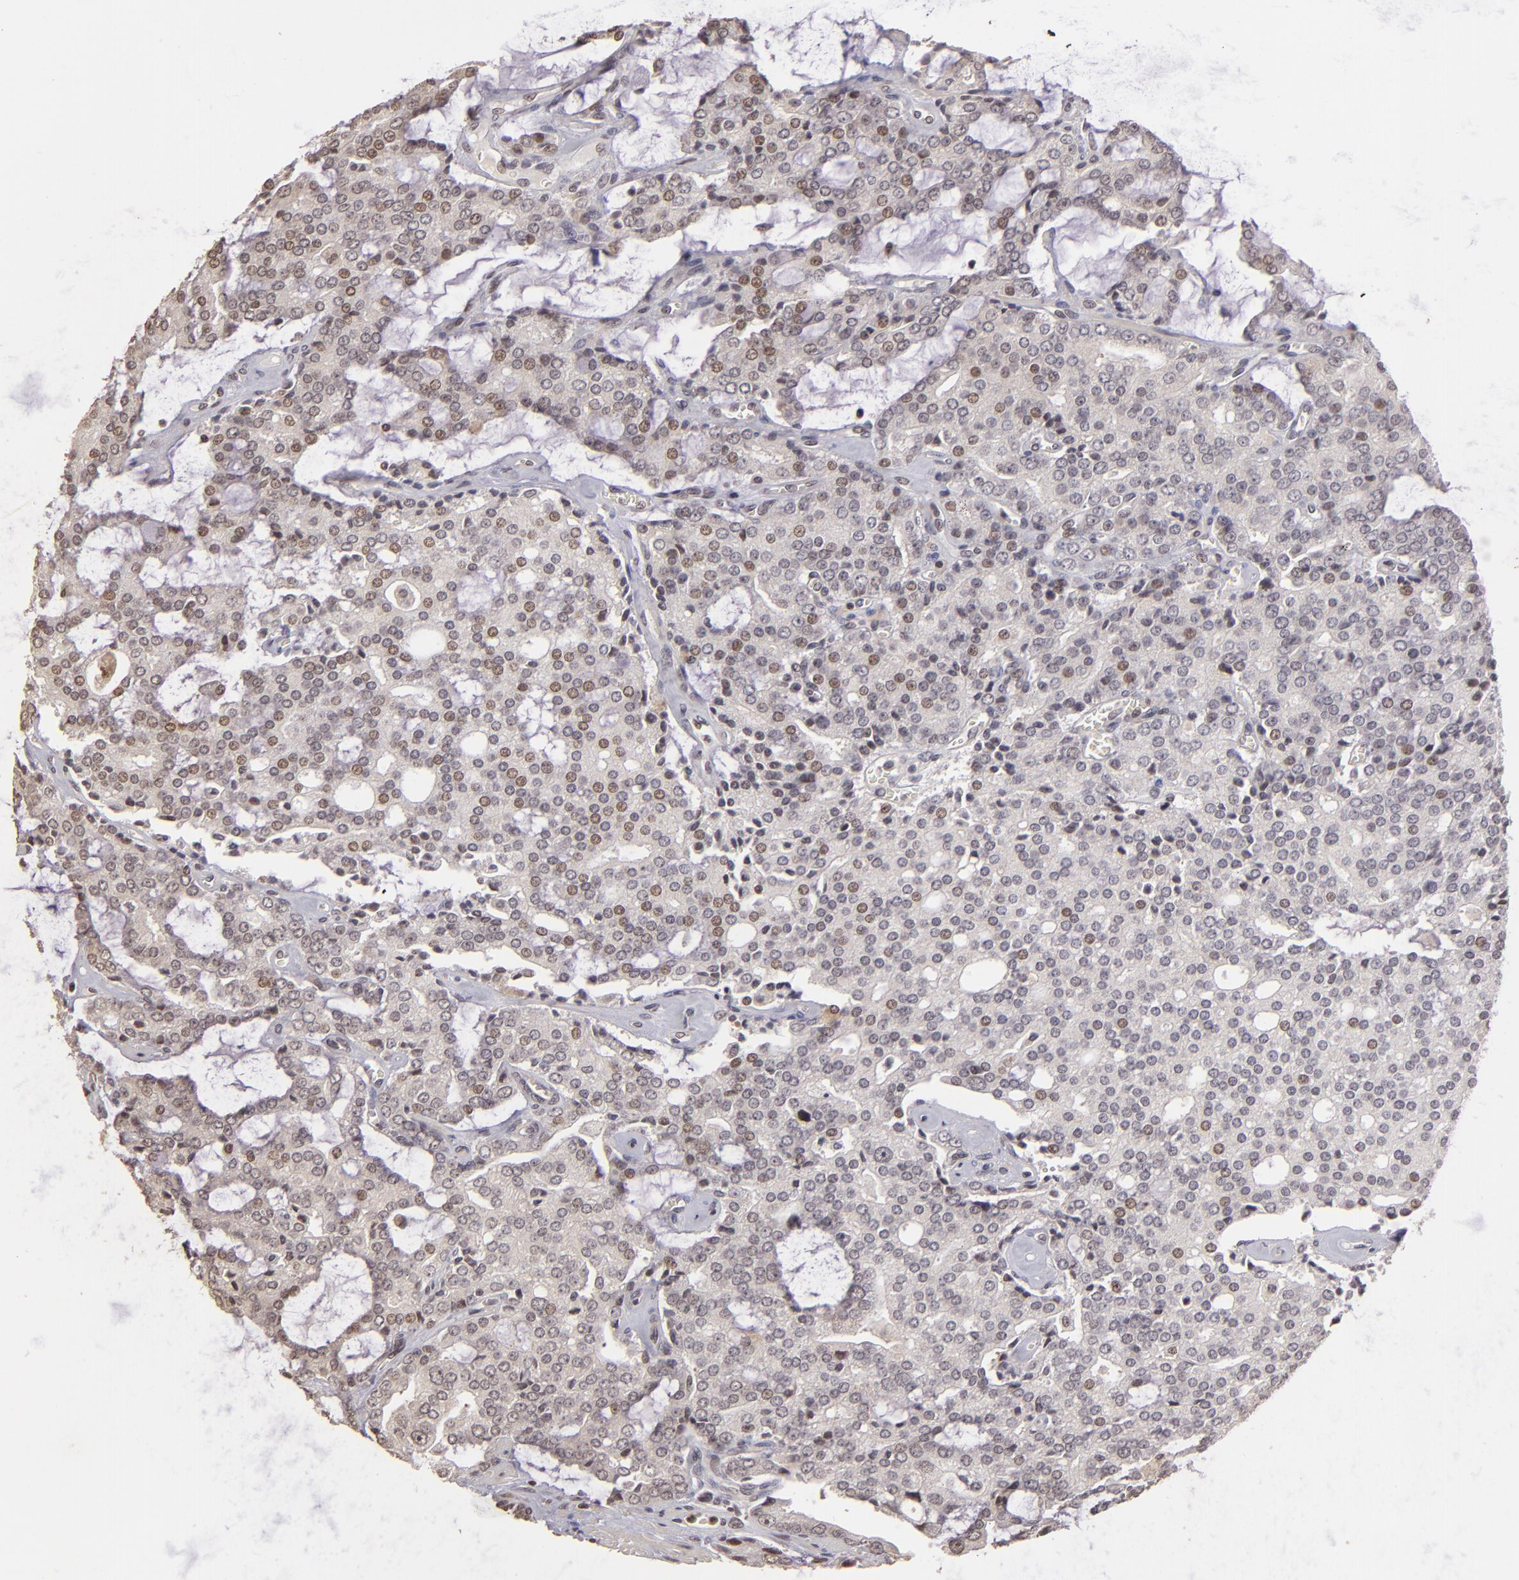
{"staining": {"intensity": "weak", "quantity": "<25%", "location": "nuclear"}, "tissue": "prostate cancer", "cell_type": "Tumor cells", "image_type": "cancer", "snomed": [{"axis": "morphology", "description": "Adenocarcinoma, High grade"}, {"axis": "topography", "description": "Prostate"}], "caption": "Protein analysis of prostate cancer (adenocarcinoma (high-grade)) displays no significant expression in tumor cells.", "gene": "RARB", "patient": {"sex": "male", "age": 67}}